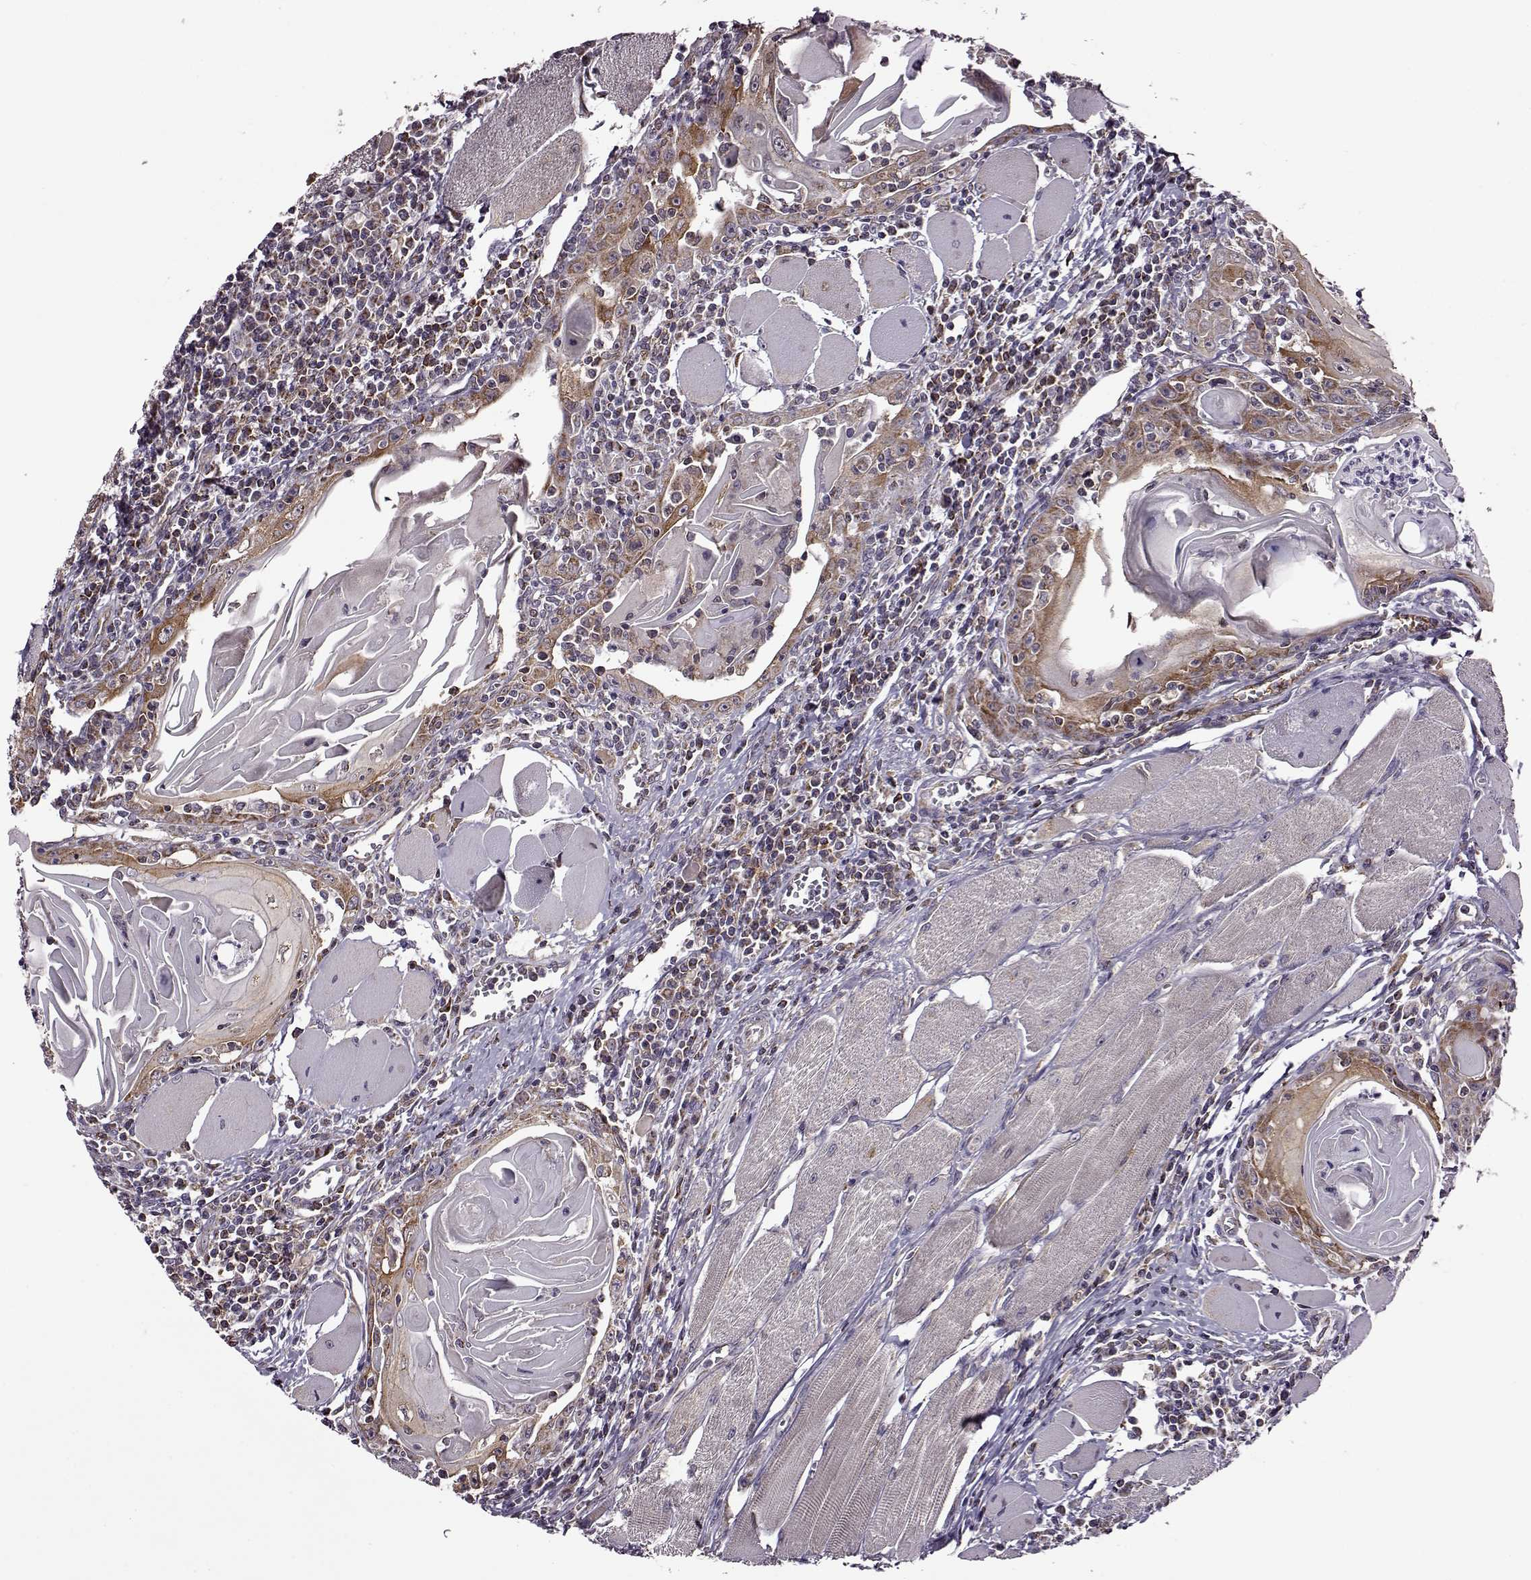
{"staining": {"intensity": "strong", "quantity": ">75%", "location": "cytoplasmic/membranous"}, "tissue": "head and neck cancer", "cell_type": "Tumor cells", "image_type": "cancer", "snomed": [{"axis": "morphology", "description": "Normal tissue, NOS"}, {"axis": "morphology", "description": "Squamous cell carcinoma, NOS"}, {"axis": "topography", "description": "Oral tissue"}, {"axis": "topography", "description": "Head-Neck"}], "caption": "The histopathology image reveals a brown stain indicating the presence of a protein in the cytoplasmic/membranous of tumor cells in head and neck cancer (squamous cell carcinoma). (DAB (3,3'-diaminobenzidine) = brown stain, brightfield microscopy at high magnification).", "gene": "MTSS1", "patient": {"sex": "male", "age": 52}}